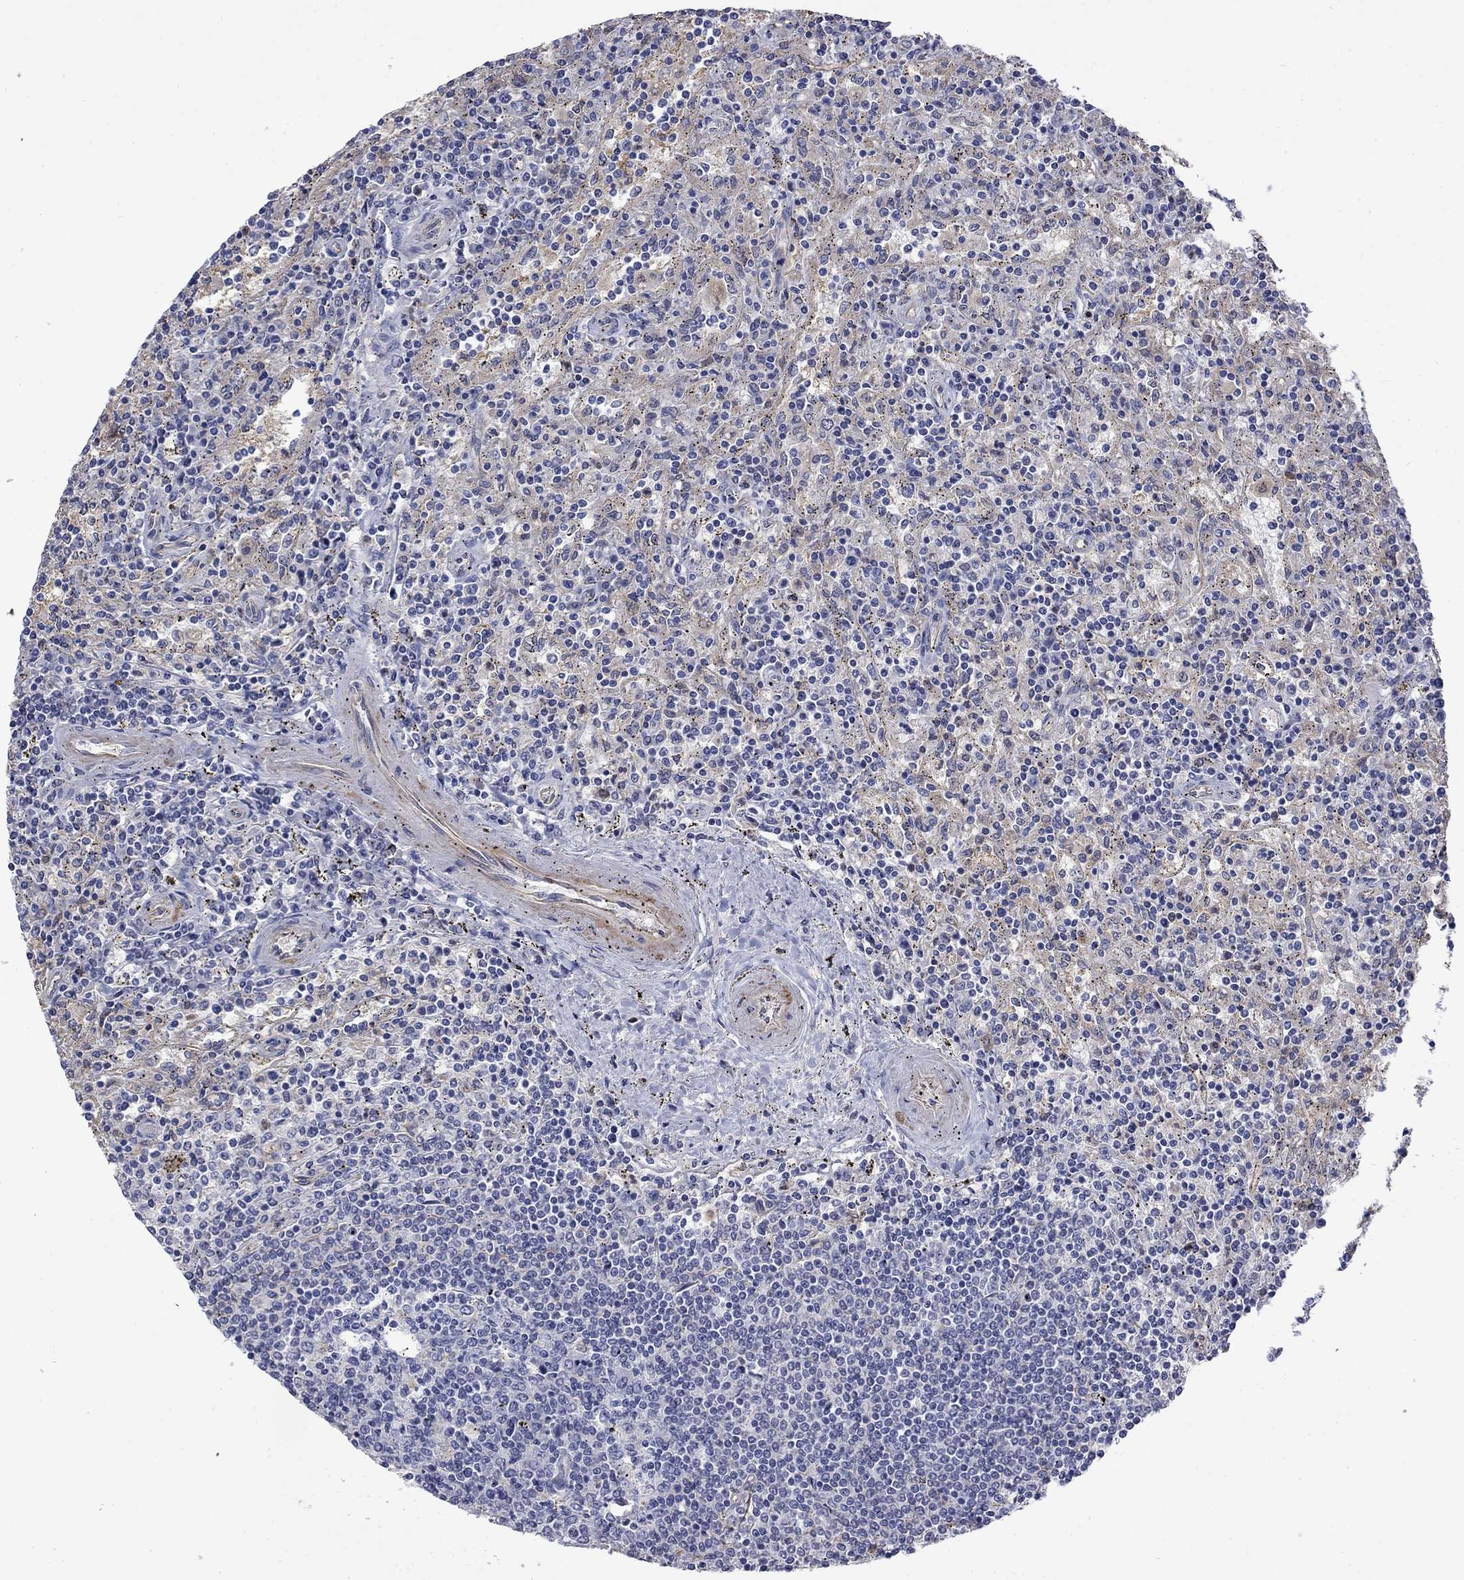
{"staining": {"intensity": "weak", "quantity": "25%-75%", "location": "cytoplasmic/membranous"}, "tissue": "lymphoma", "cell_type": "Tumor cells", "image_type": "cancer", "snomed": [{"axis": "morphology", "description": "Malignant lymphoma, non-Hodgkin's type, Low grade"}, {"axis": "topography", "description": "Spleen"}], "caption": "Human lymphoma stained with a protein marker demonstrates weak staining in tumor cells.", "gene": "CAMKK2", "patient": {"sex": "male", "age": 62}}